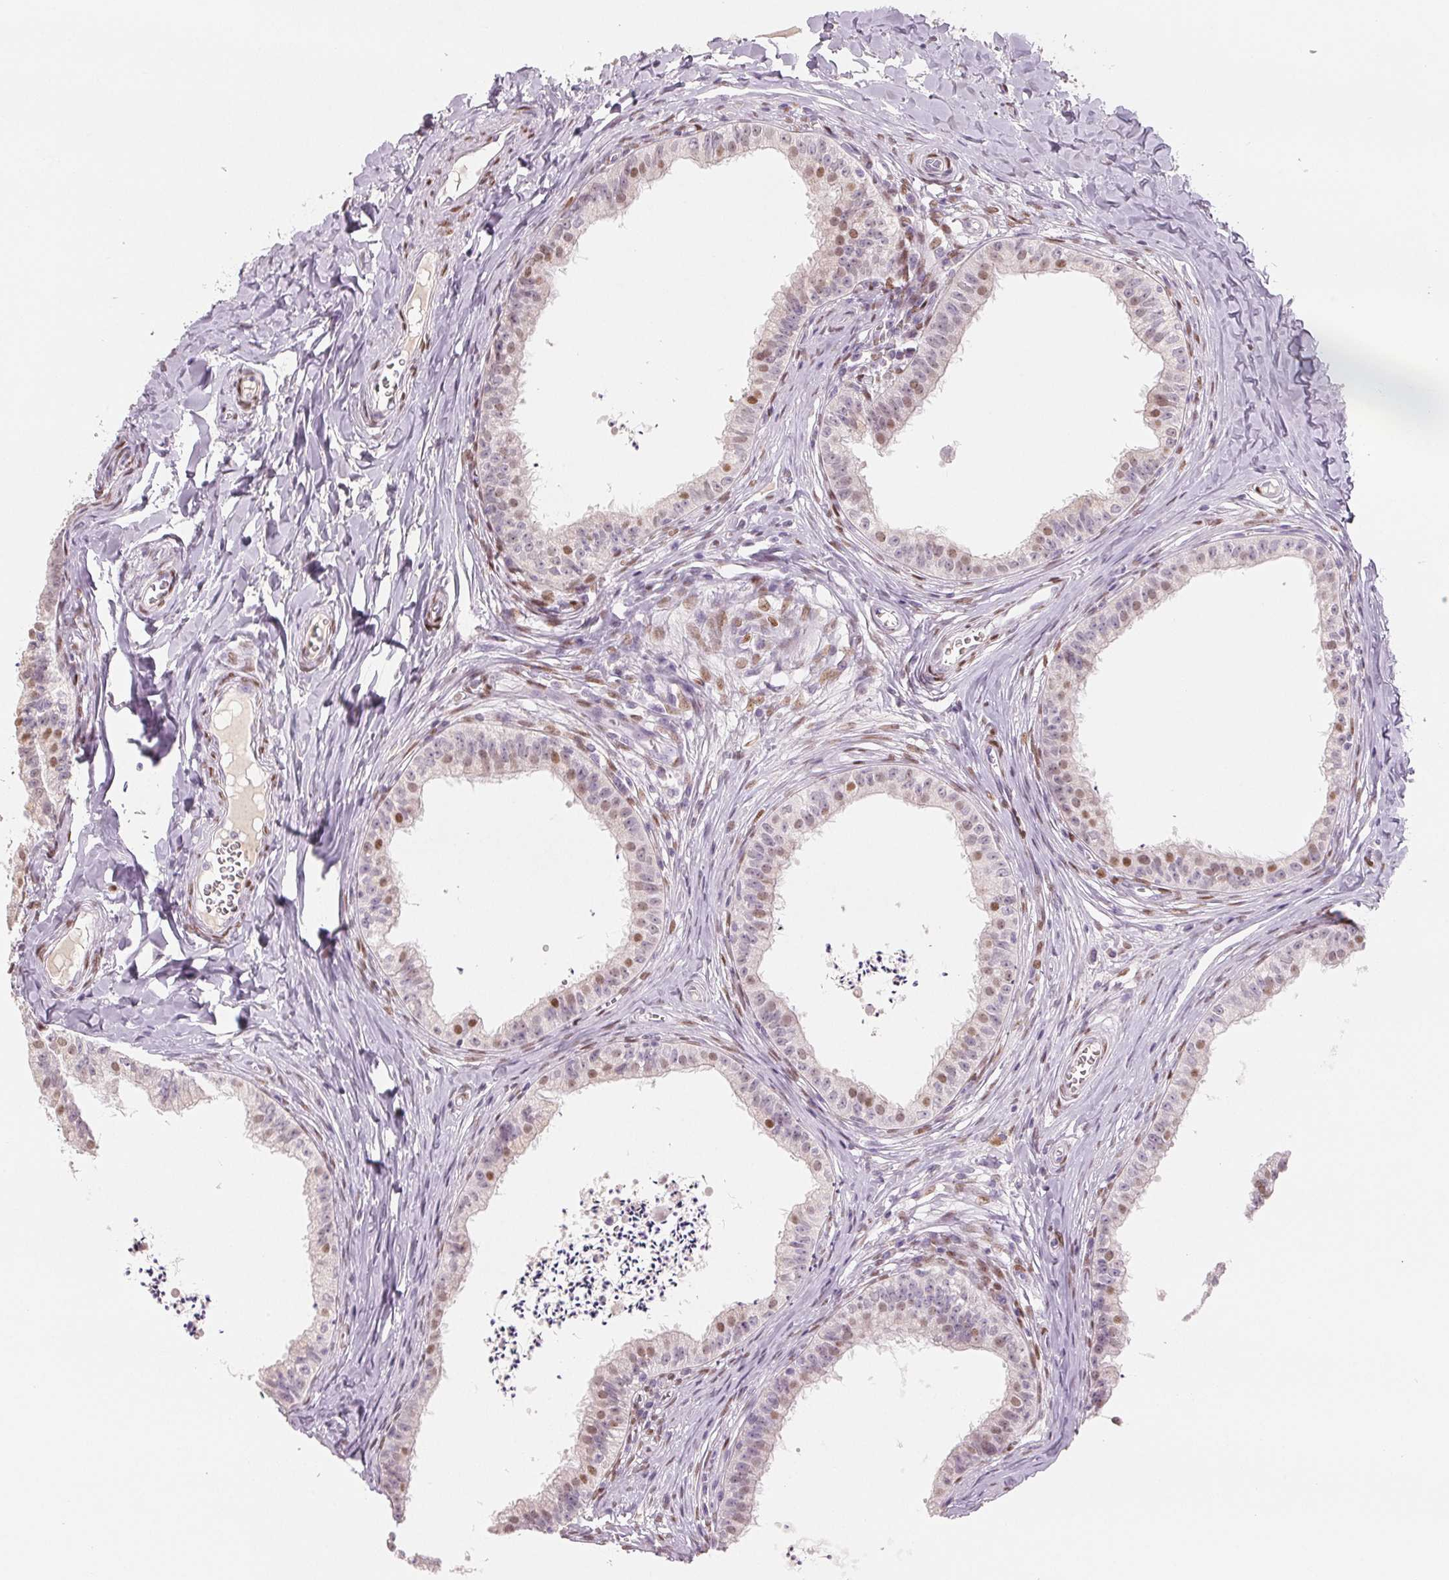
{"staining": {"intensity": "moderate", "quantity": "<25%", "location": "nuclear"}, "tissue": "epididymis", "cell_type": "Glandular cells", "image_type": "normal", "snomed": [{"axis": "morphology", "description": "Normal tissue, NOS"}, {"axis": "topography", "description": "Epididymis"}], "caption": "A brown stain highlights moderate nuclear positivity of a protein in glandular cells of benign epididymis.", "gene": "SMARCD3", "patient": {"sex": "male", "age": 24}}